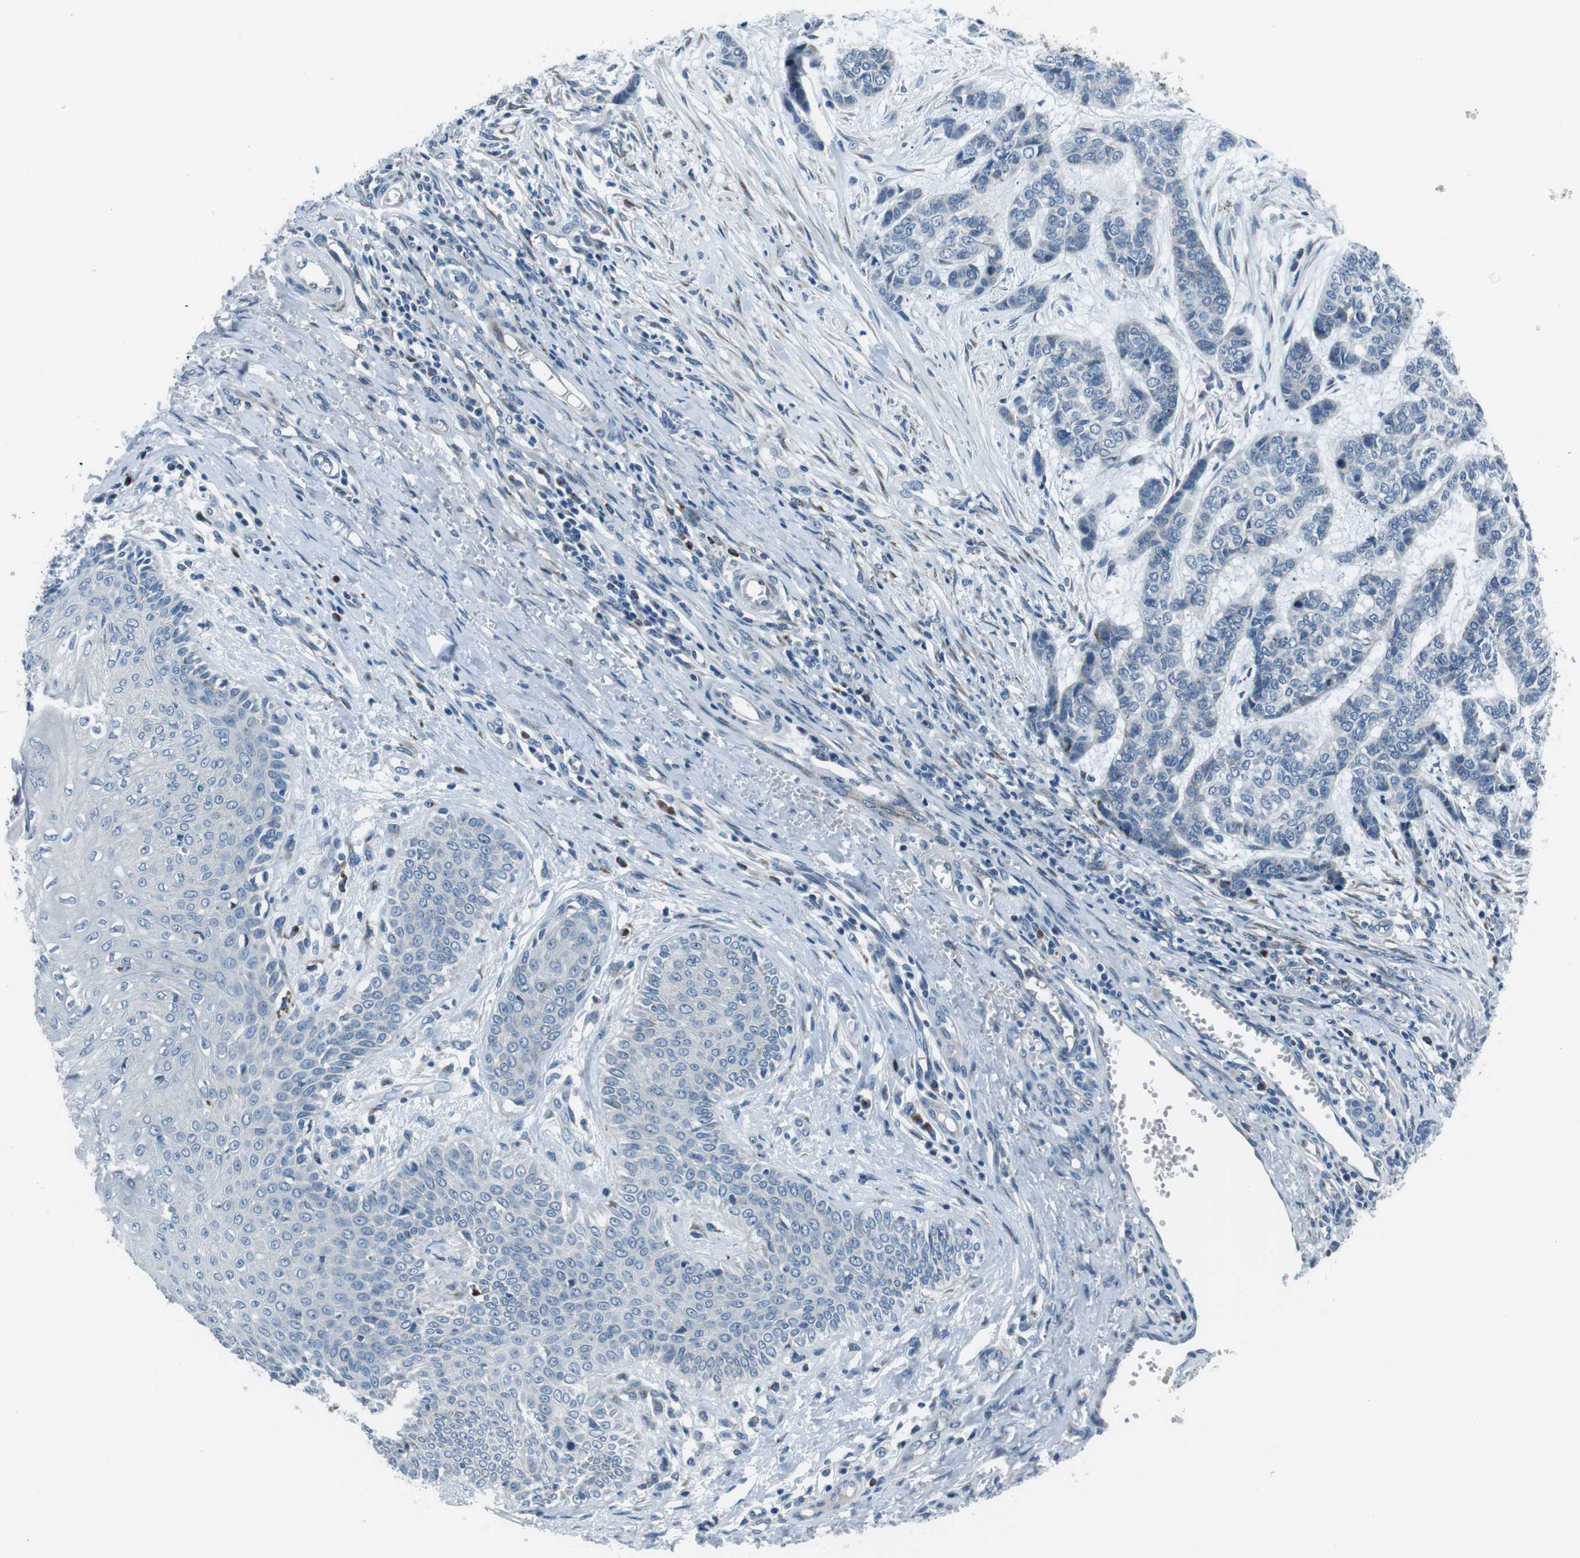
{"staining": {"intensity": "negative", "quantity": "none", "location": "none"}, "tissue": "skin cancer", "cell_type": "Tumor cells", "image_type": "cancer", "snomed": [{"axis": "morphology", "description": "Basal cell carcinoma"}, {"axis": "topography", "description": "Skin"}], "caption": "This is an immunohistochemistry histopathology image of skin cancer (basal cell carcinoma). There is no staining in tumor cells.", "gene": "NUCB2", "patient": {"sex": "female", "age": 64}}